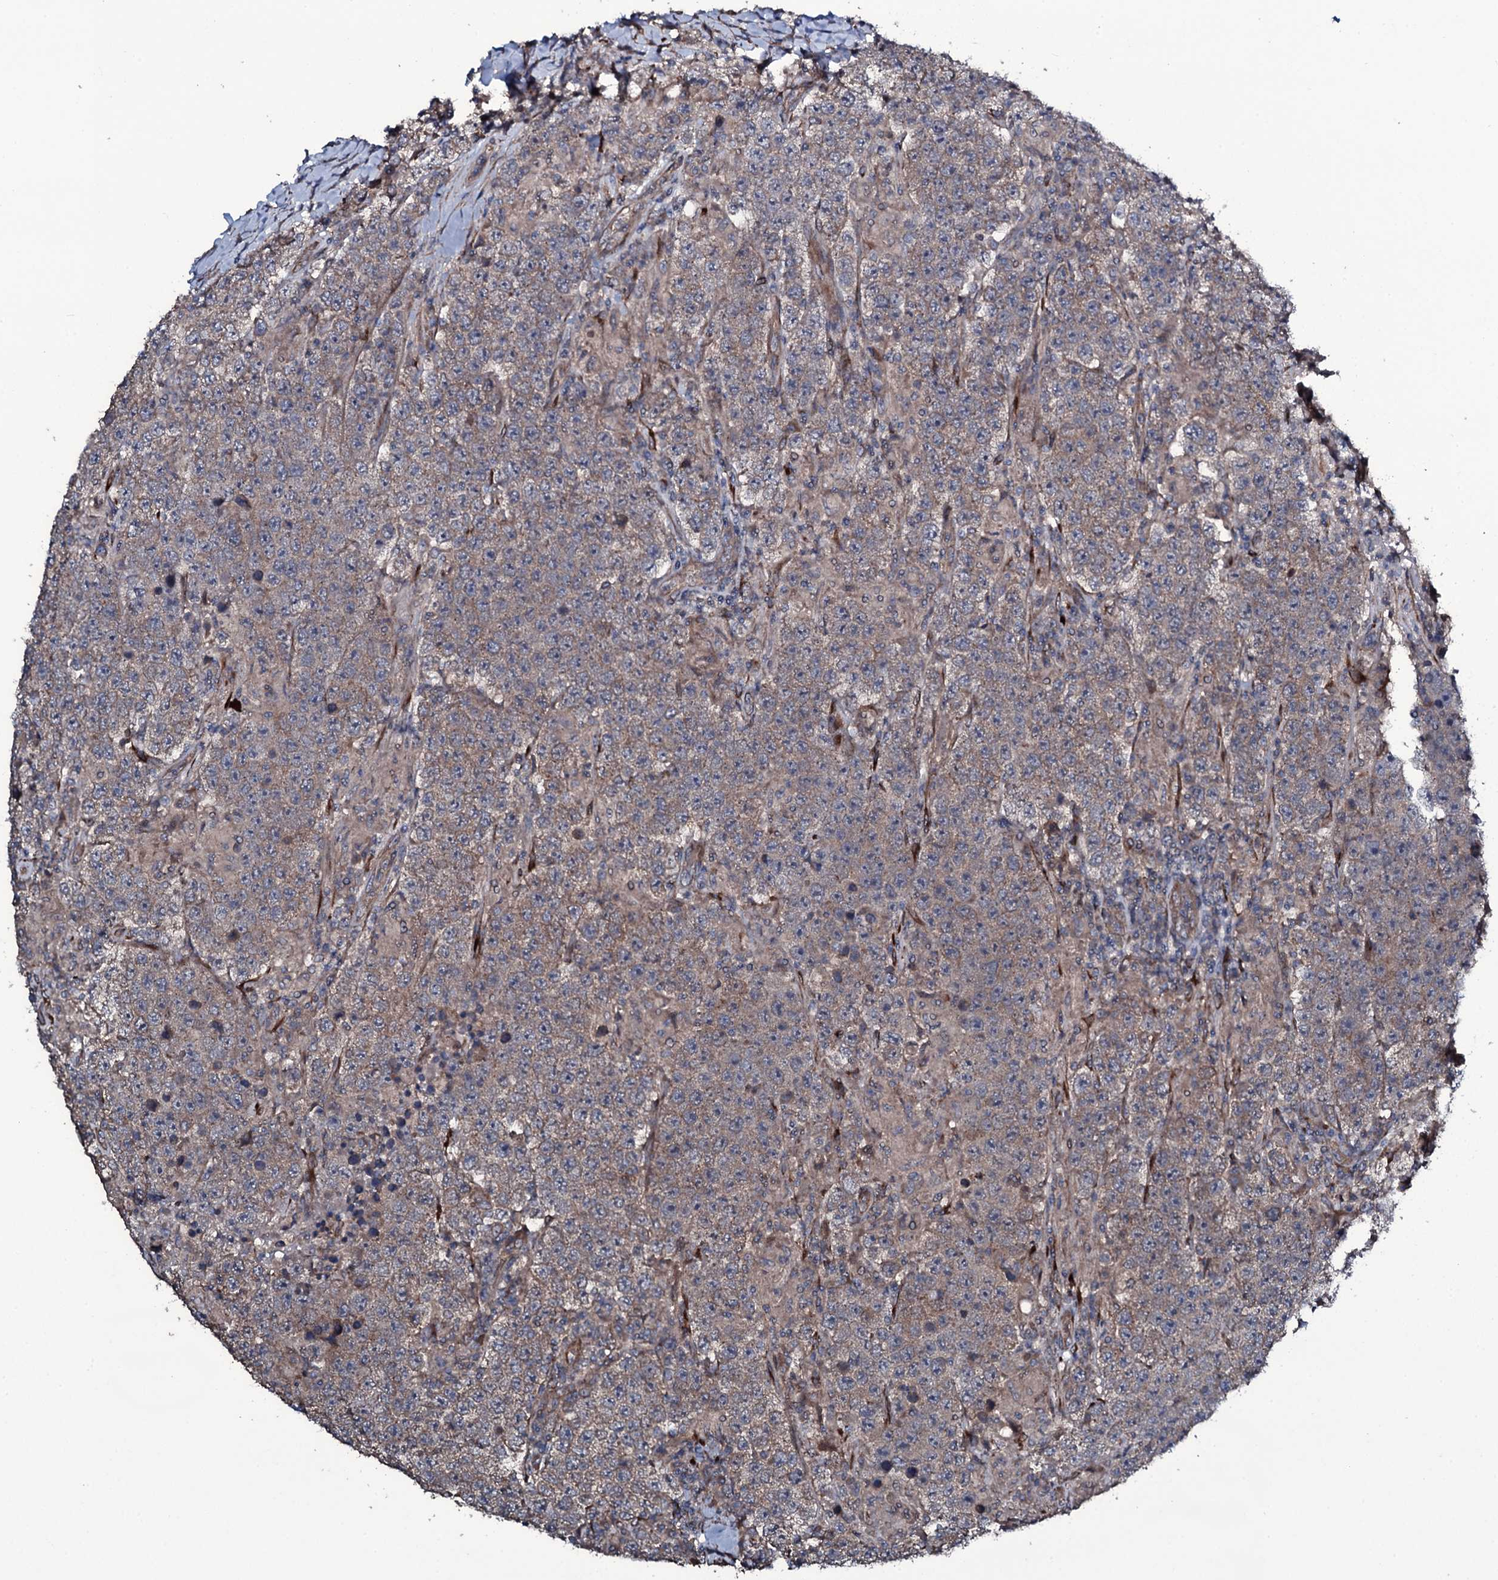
{"staining": {"intensity": "weak", "quantity": "25%-75%", "location": "cytoplasmic/membranous"}, "tissue": "testis cancer", "cell_type": "Tumor cells", "image_type": "cancer", "snomed": [{"axis": "morphology", "description": "Normal tissue, NOS"}, {"axis": "morphology", "description": "Urothelial carcinoma, High grade"}, {"axis": "morphology", "description": "Seminoma, NOS"}, {"axis": "morphology", "description": "Carcinoma, Embryonal, NOS"}, {"axis": "topography", "description": "Urinary bladder"}, {"axis": "topography", "description": "Testis"}], "caption": "An immunohistochemistry micrograph of neoplastic tissue is shown. Protein staining in brown highlights weak cytoplasmic/membranous positivity in testis cancer within tumor cells.", "gene": "WIPF3", "patient": {"sex": "male", "age": 41}}